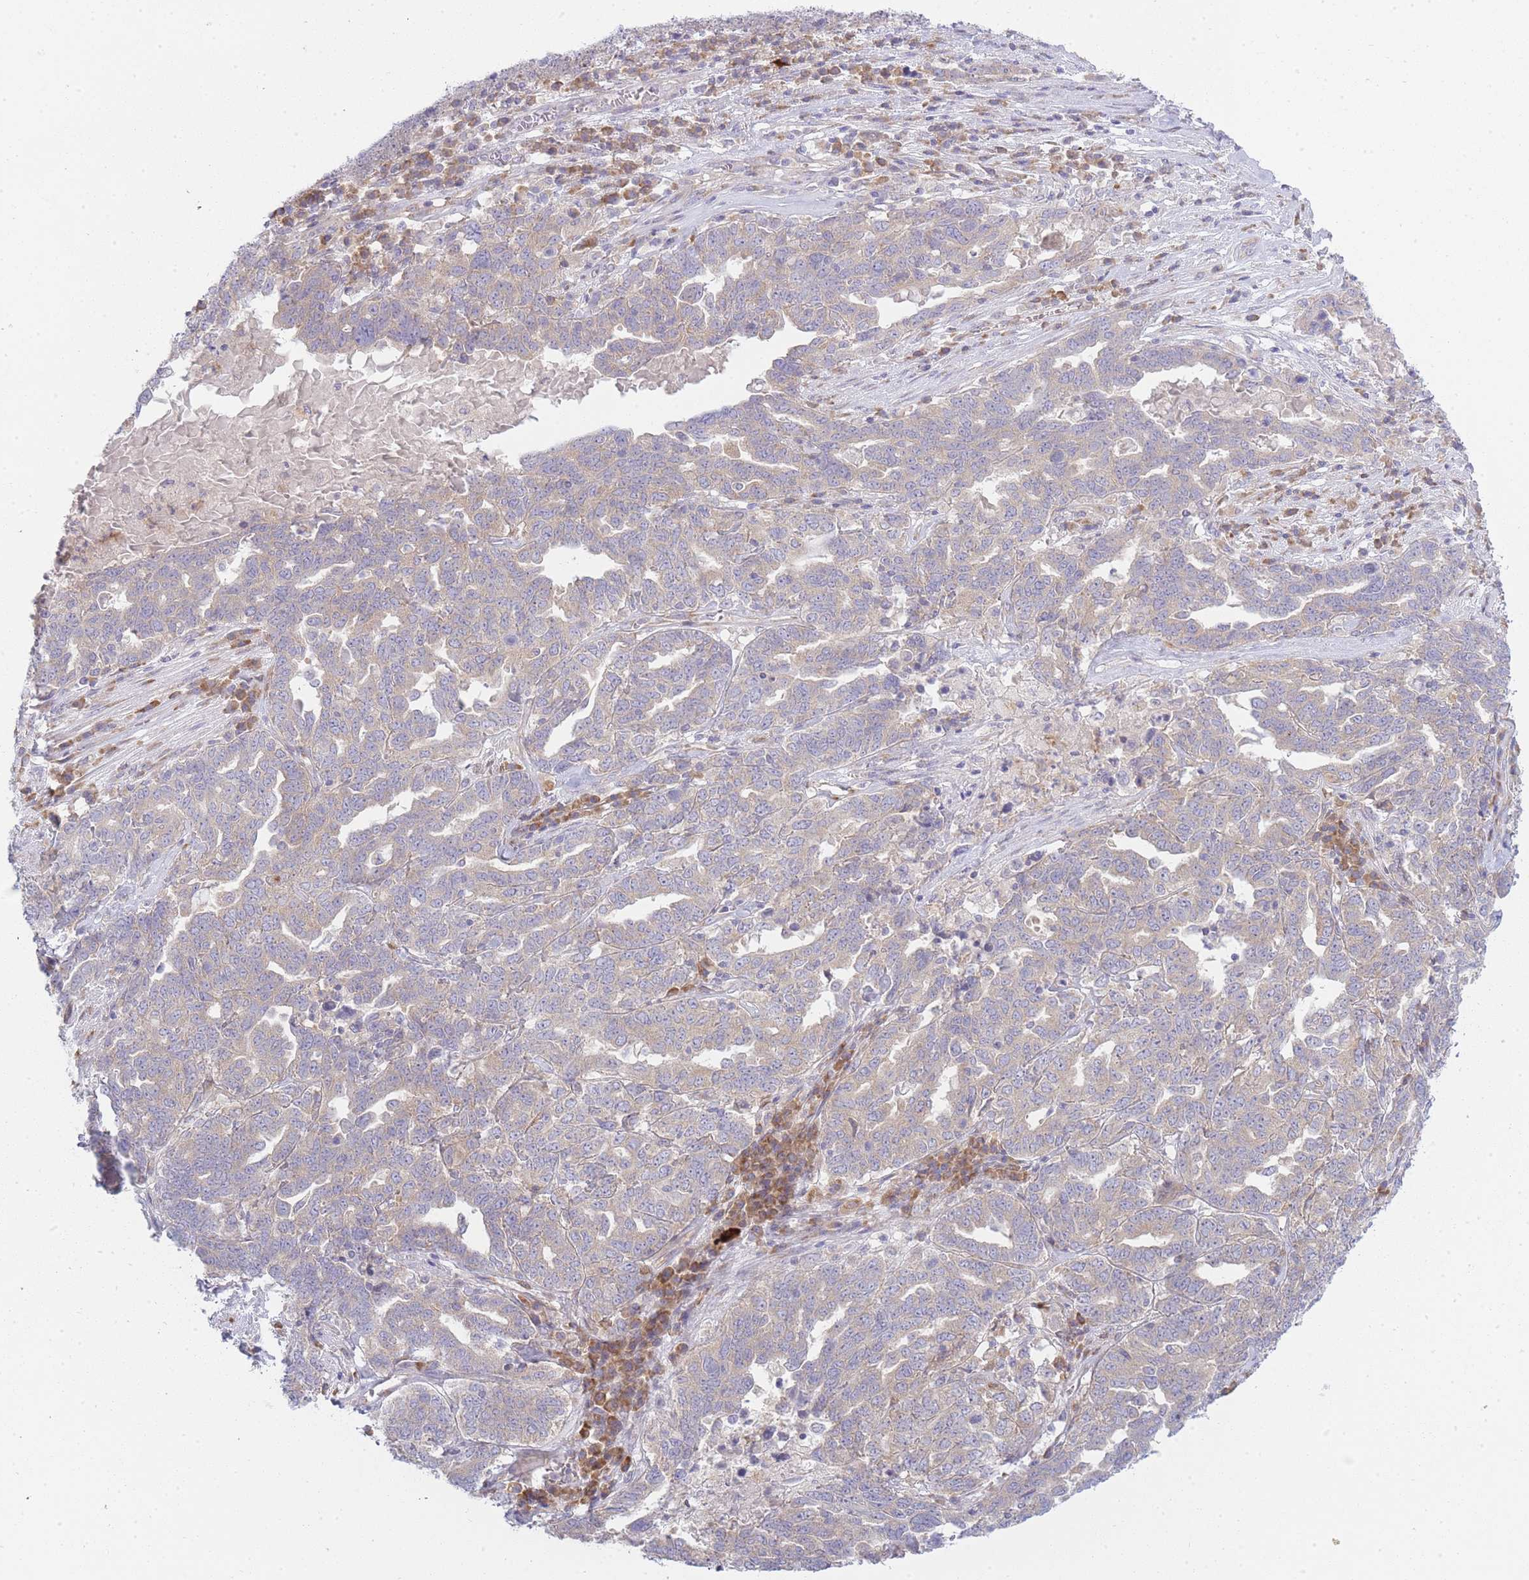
{"staining": {"intensity": "weak", "quantity": "<25%", "location": "cytoplasmic/membranous"}, "tissue": "ovarian cancer", "cell_type": "Tumor cells", "image_type": "cancer", "snomed": [{"axis": "morphology", "description": "Carcinoma, endometroid"}, {"axis": "topography", "description": "Ovary"}], "caption": "Immunohistochemistry image of neoplastic tissue: ovarian endometroid carcinoma stained with DAB reveals no significant protein expression in tumor cells.", "gene": "OR5L2", "patient": {"sex": "female", "age": 62}}